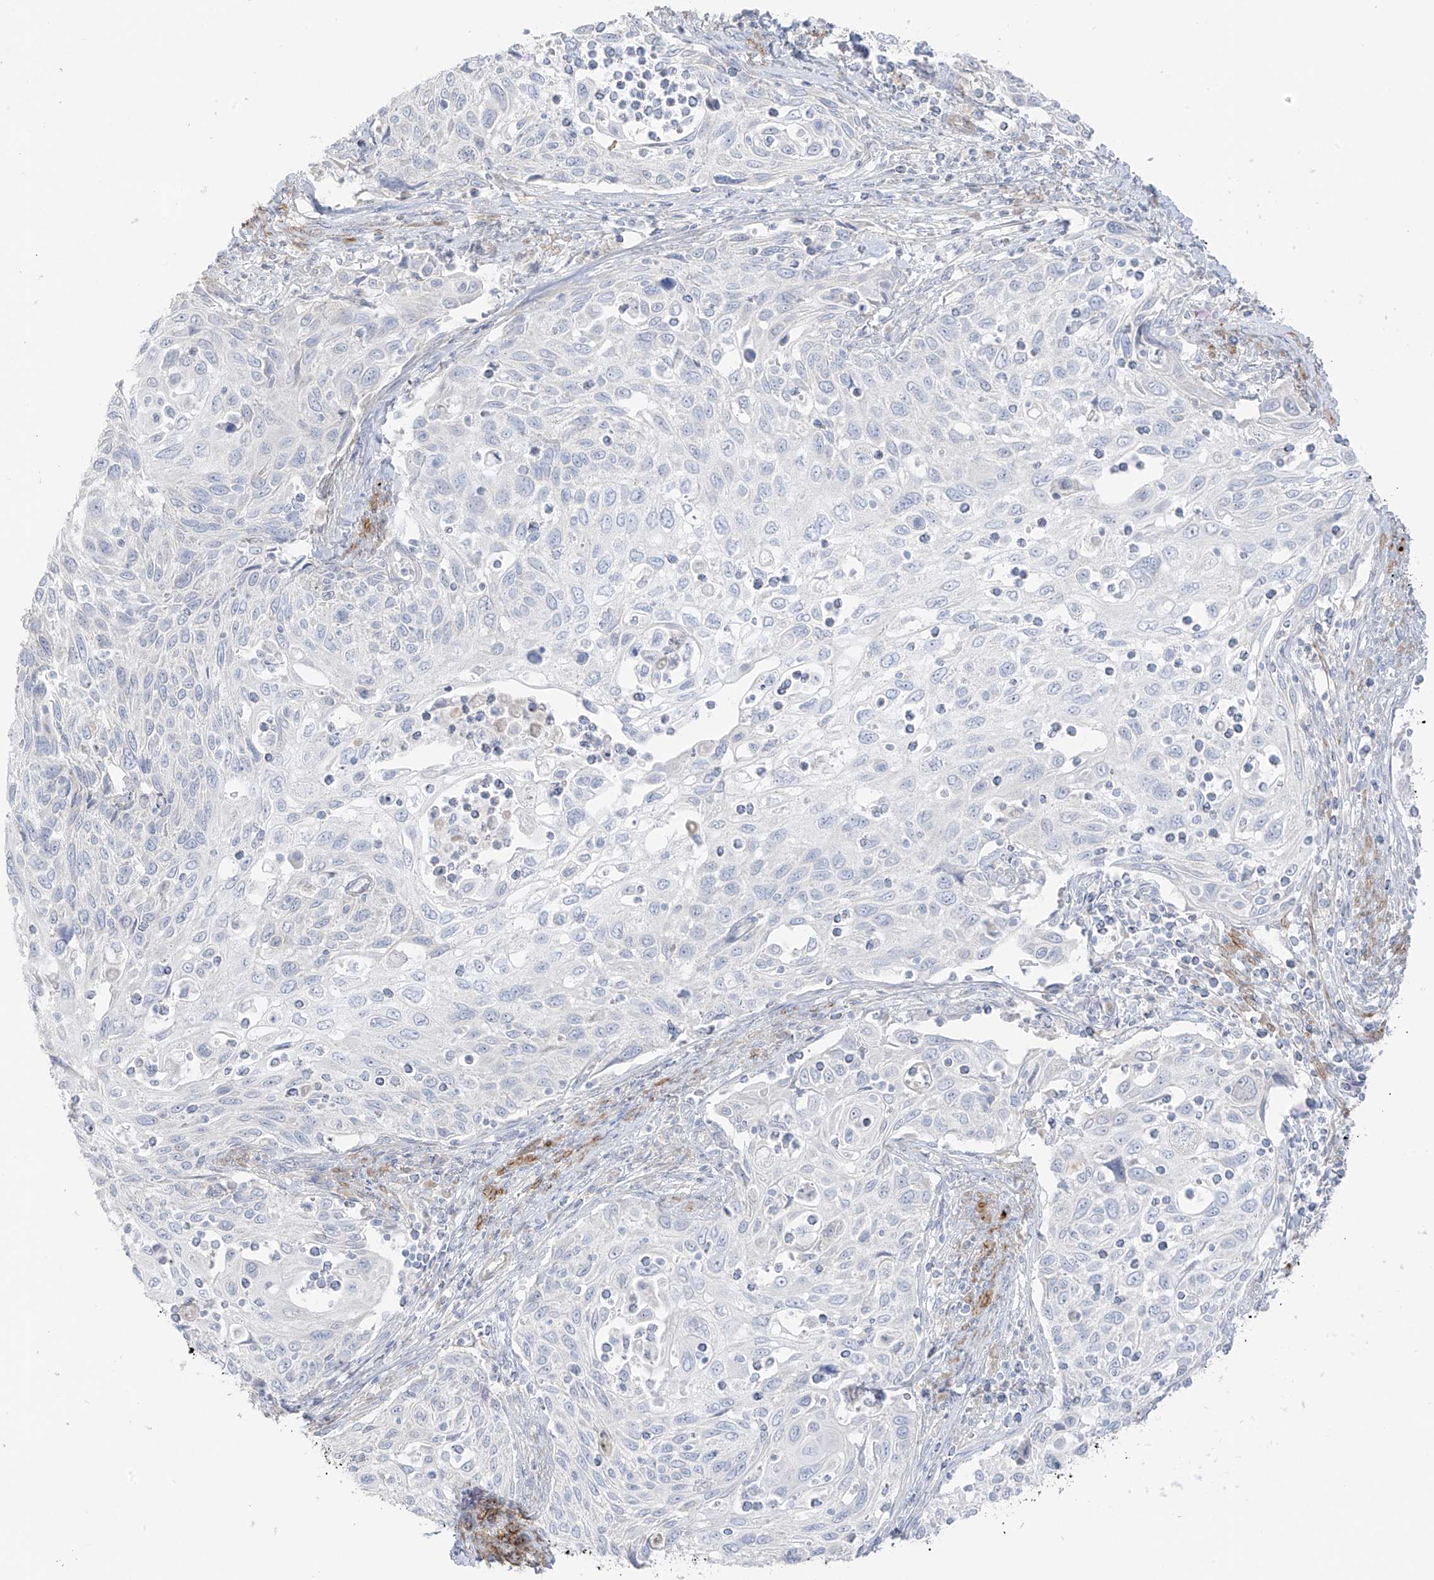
{"staining": {"intensity": "negative", "quantity": "none", "location": "none"}, "tissue": "cervical cancer", "cell_type": "Tumor cells", "image_type": "cancer", "snomed": [{"axis": "morphology", "description": "Squamous cell carcinoma, NOS"}, {"axis": "topography", "description": "Cervix"}], "caption": "DAB (3,3'-diaminobenzidine) immunohistochemical staining of cervical squamous cell carcinoma demonstrates no significant expression in tumor cells.", "gene": "C11orf87", "patient": {"sex": "female", "age": 70}}